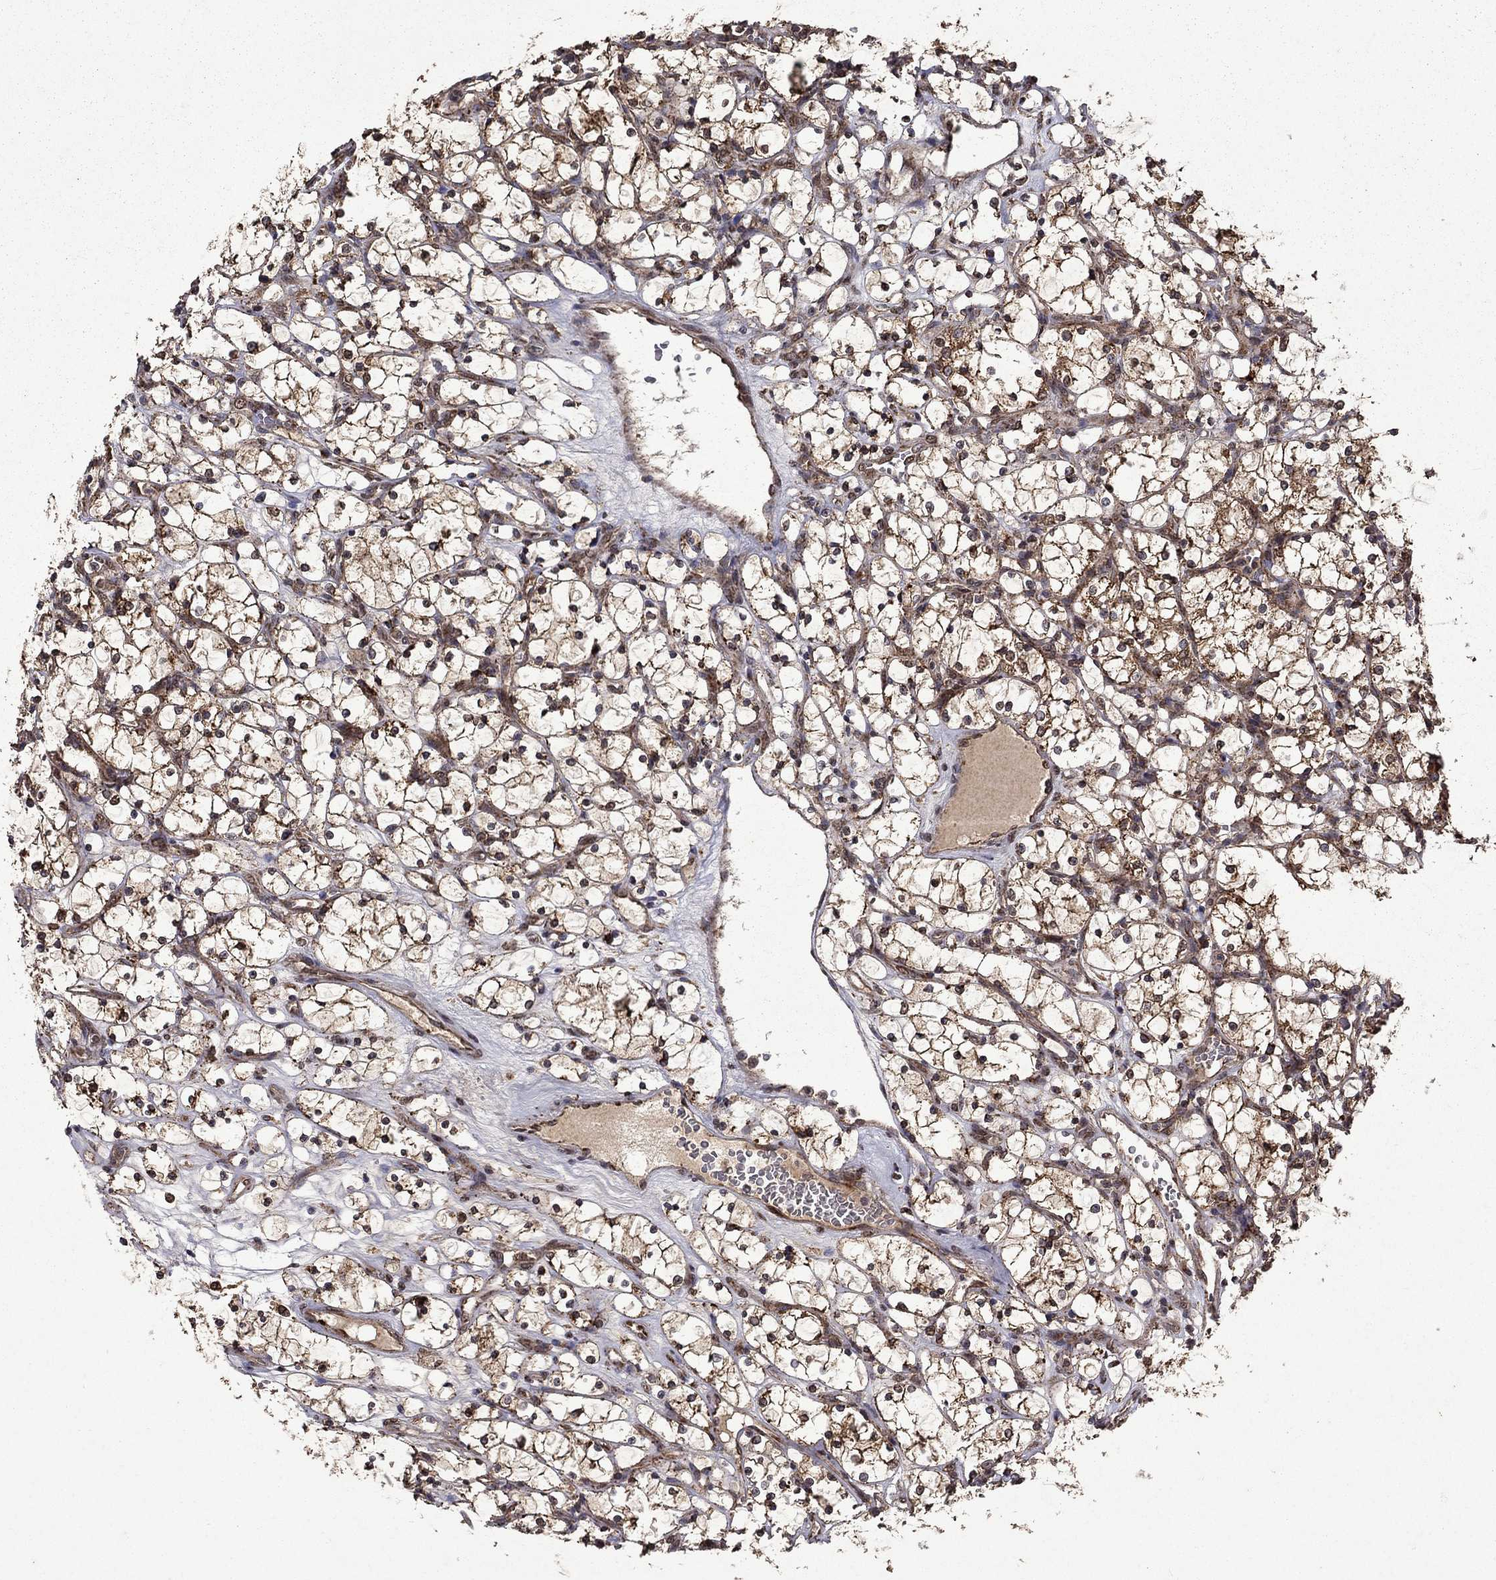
{"staining": {"intensity": "strong", "quantity": "25%-75%", "location": "cytoplasmic/membranous"}, "tissue": "renal cancer", "cell_type": "Tumor cells", "image_type": "cancer", "snomed": [{"axis": "morphology", "description": "Adenocarcinoma, NOS"}, {"axis": "topography", "description": "Kidney"}], "caption": "The micrograph displays staining of renal adenocarcinoma, revealing strong cytoplasmic/membranous protein expression (brown color) within tumor cells.", "gene": "ITM2B", "patient": {"sex": "female", "age": 69}}